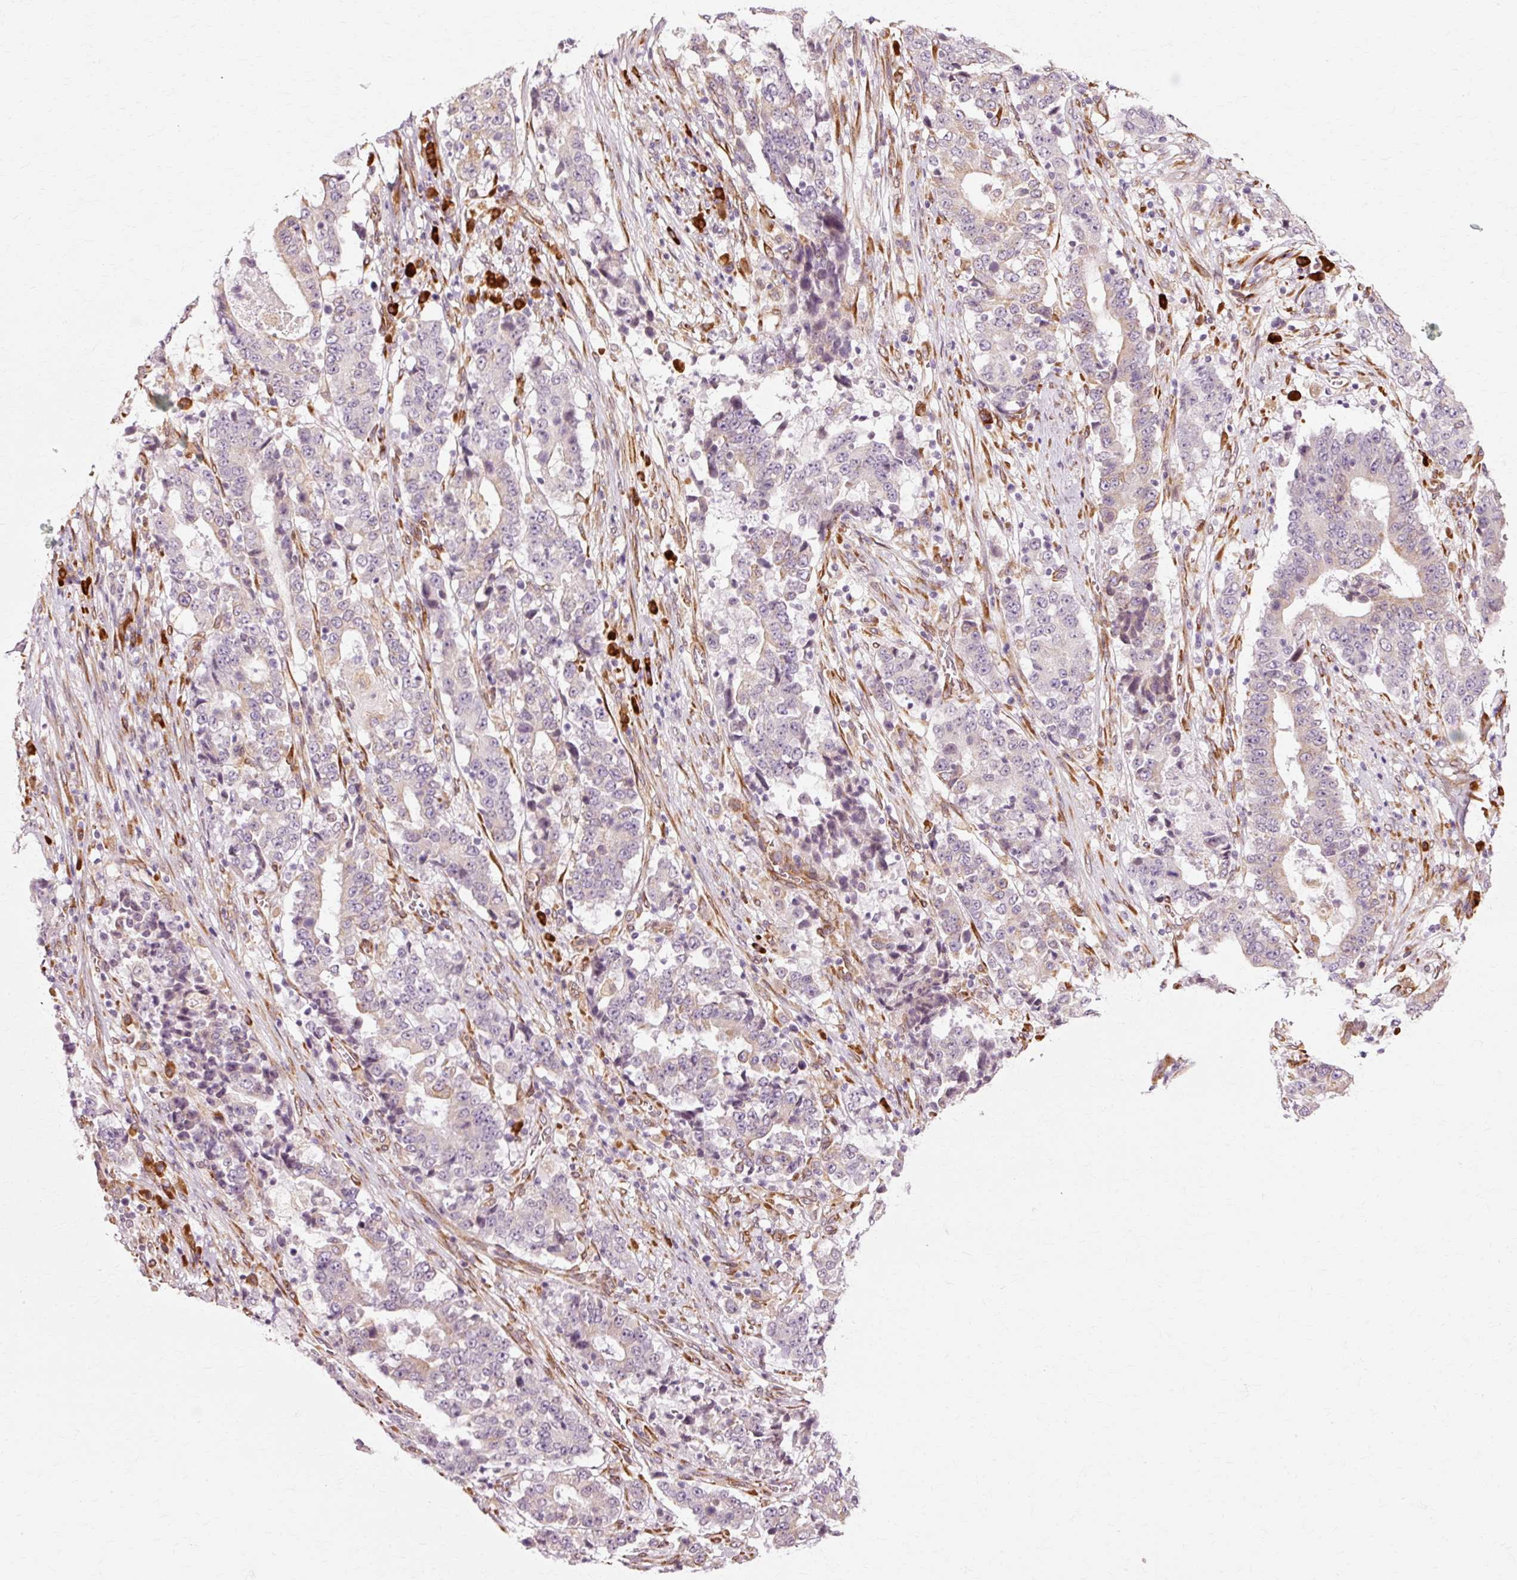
{"staining": {"intensity": "negative", "quantity": "none", "location": "none"}, "tissue": "stomach cancer", "cell_type": "Tumor cells", "image_type": "cancer", "snomed": [{"axis": "morphology", "description": "Adenocarcinoma, NOS"}, {"axis": "topography", "description": "Stomach"}], "caption": "A micrograph of human stomach cancer is negative for staining in tumor cells.", "gene": "RGPD5", "patient": {"sex": "male", "age": 59}}